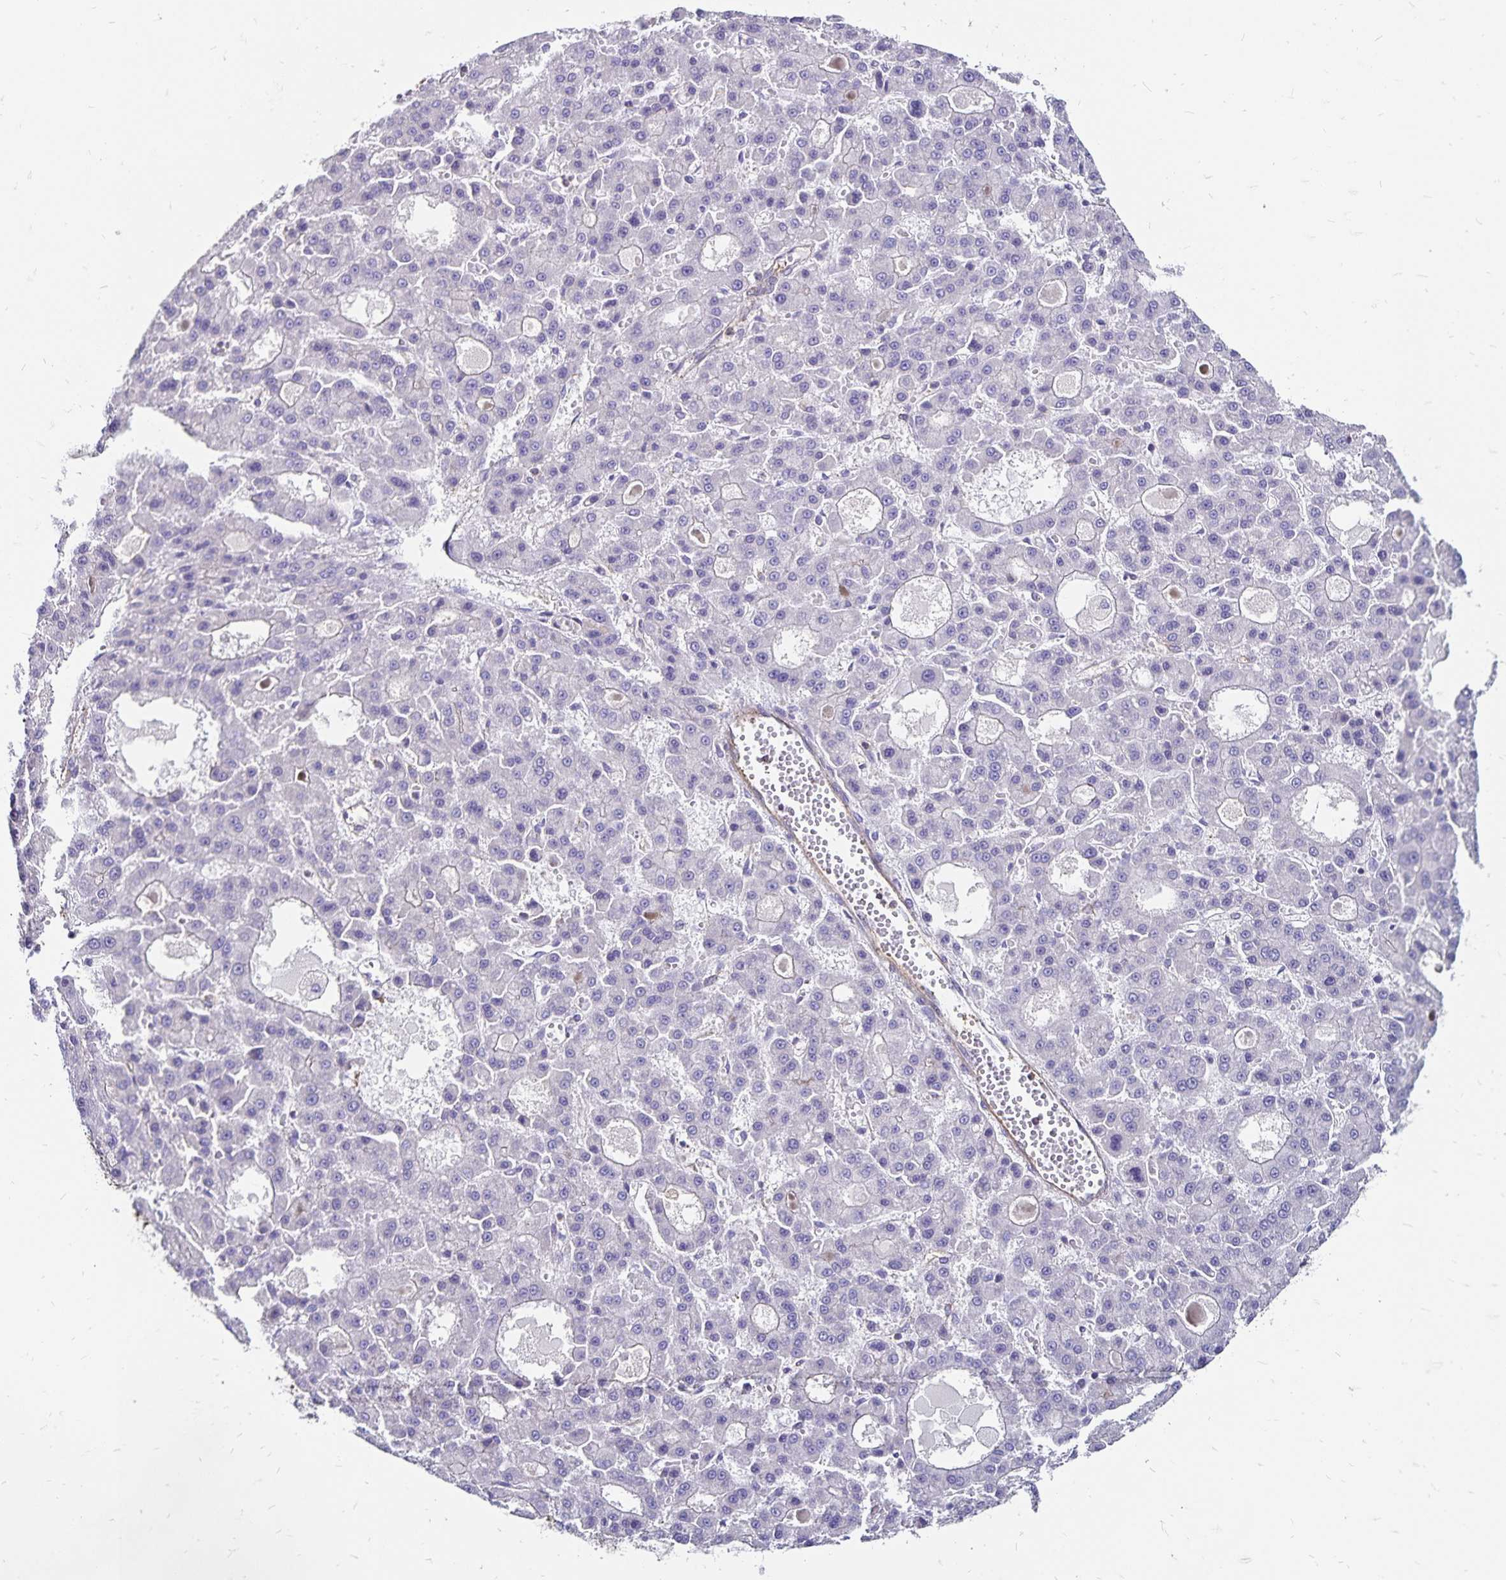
{"staining": {"intensity": "negative", "quantity": "none", "location": "none"}, "tissue": "liver cancer", "cell_type": "Tumor cells", "image_type": "cancer", "snomed": [{"axis": "morphology", "description": "Carcinoma, Hepatocellular, NOS"}, {"axis": "topography", "description": "Liver"}], "caption": "The immunohistochemistry histopathology image has no significant staining in tumor cells of hepatocellular carcinoma (liver) tissue.", "gene": "RPRML", "patient": {"sex": "male", "age": 70}}